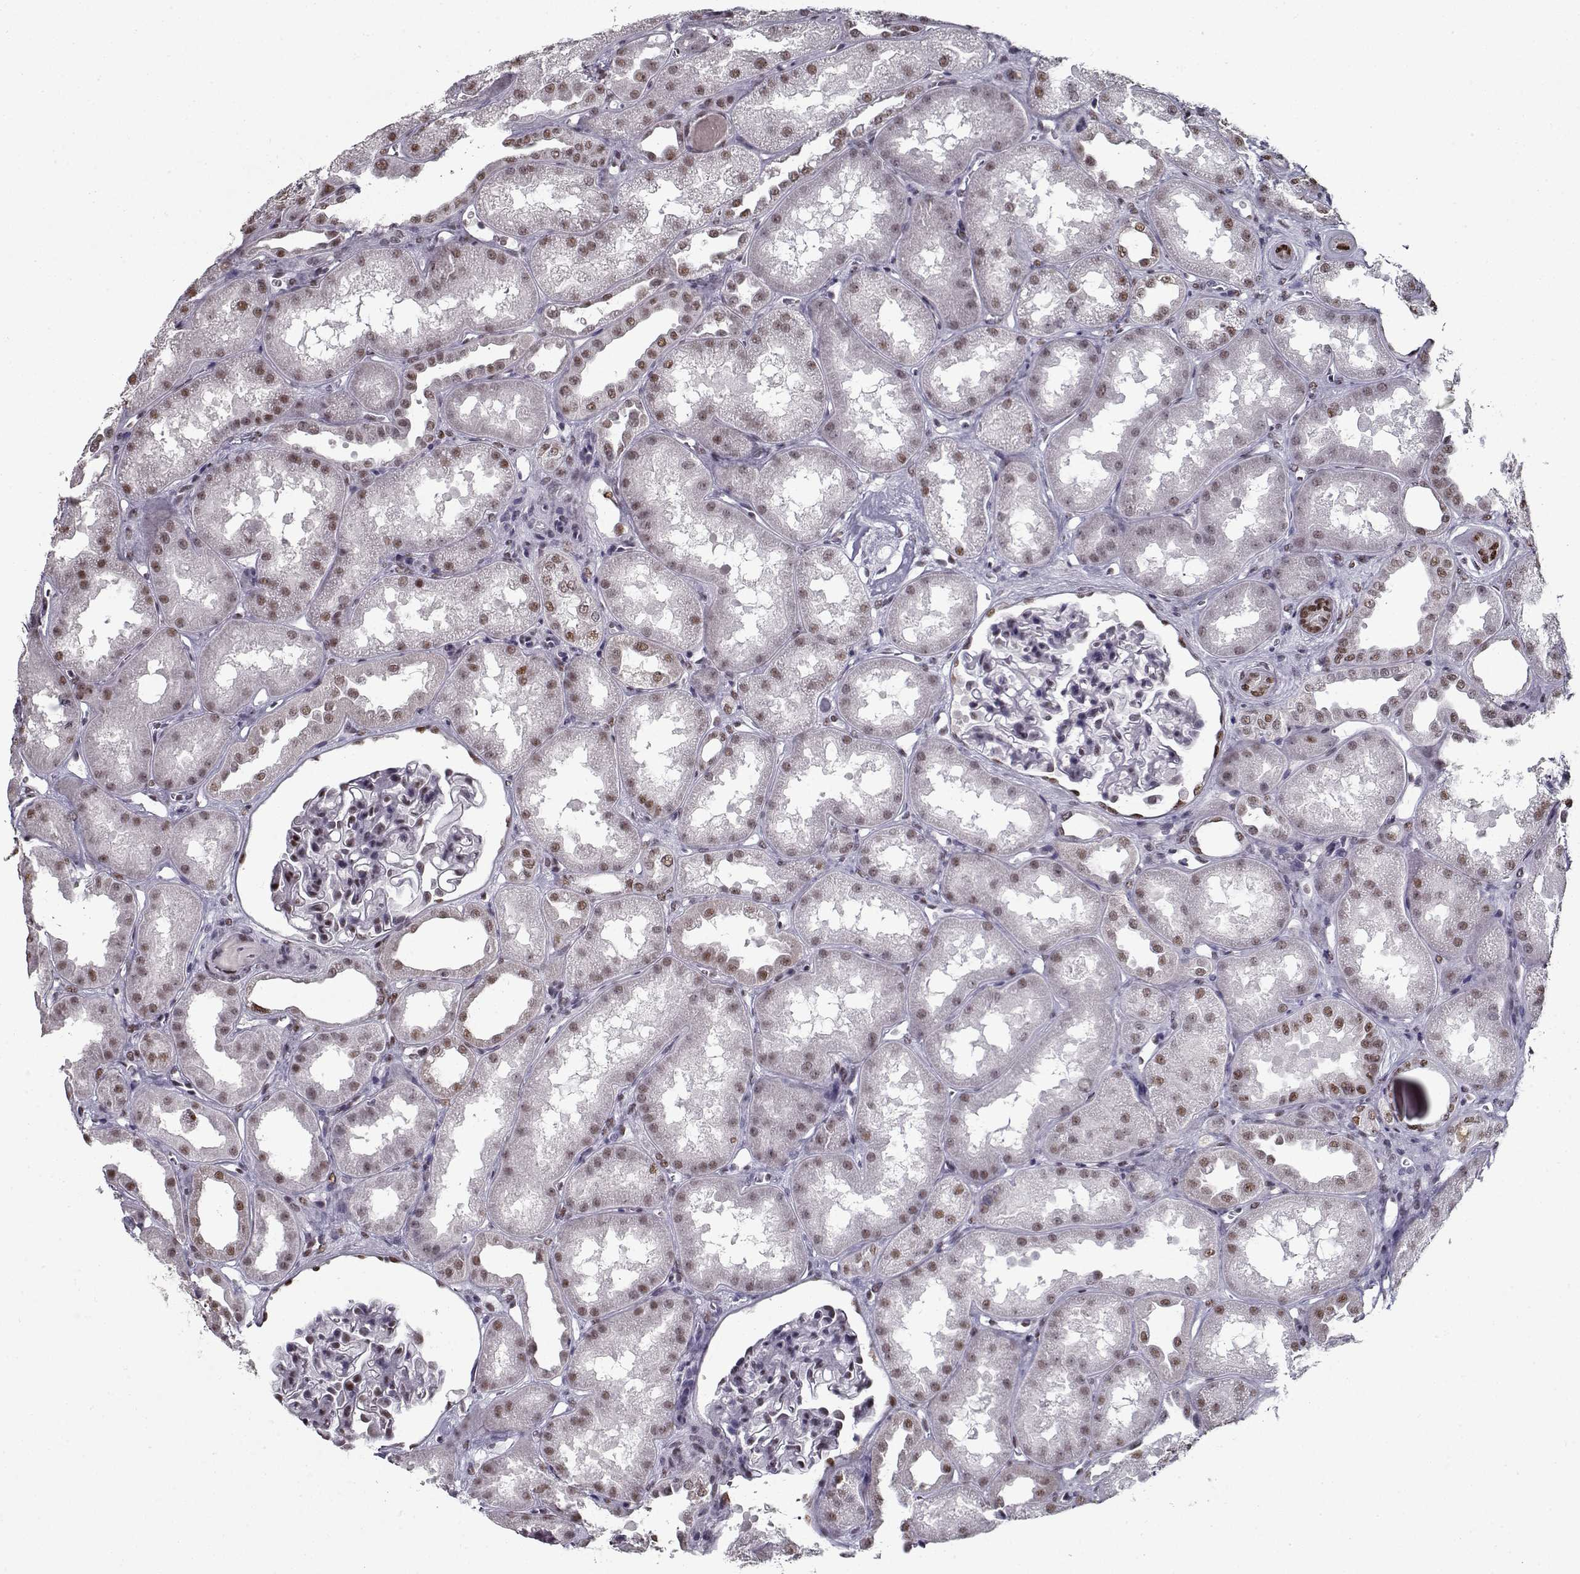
{"staining": {"intensity": "negative", "quantity": "none", "location": "none"}, "tissue": "kidney", "cell_type": "Cells in glomeruli", "image_type": "normal", "snomed": [{"axis": "morphology", "description": "Normal tissue, NOS"}, {"axis": "topography", "description": "Kidney"}], "caption": "IHC micrograph of unremarkable kidney stained for a protein (brown), which exhibits no staining in cells in glomeruli. The staining was performed using DAB (3,3'-diaminobenzidine) to visualize the protein expression in brown, while the nuclei were stained in blue with hematoxylin (Magnification: 20x).", "gene": "PRMT1", "patient": {"sex": "male", "age": 61}}